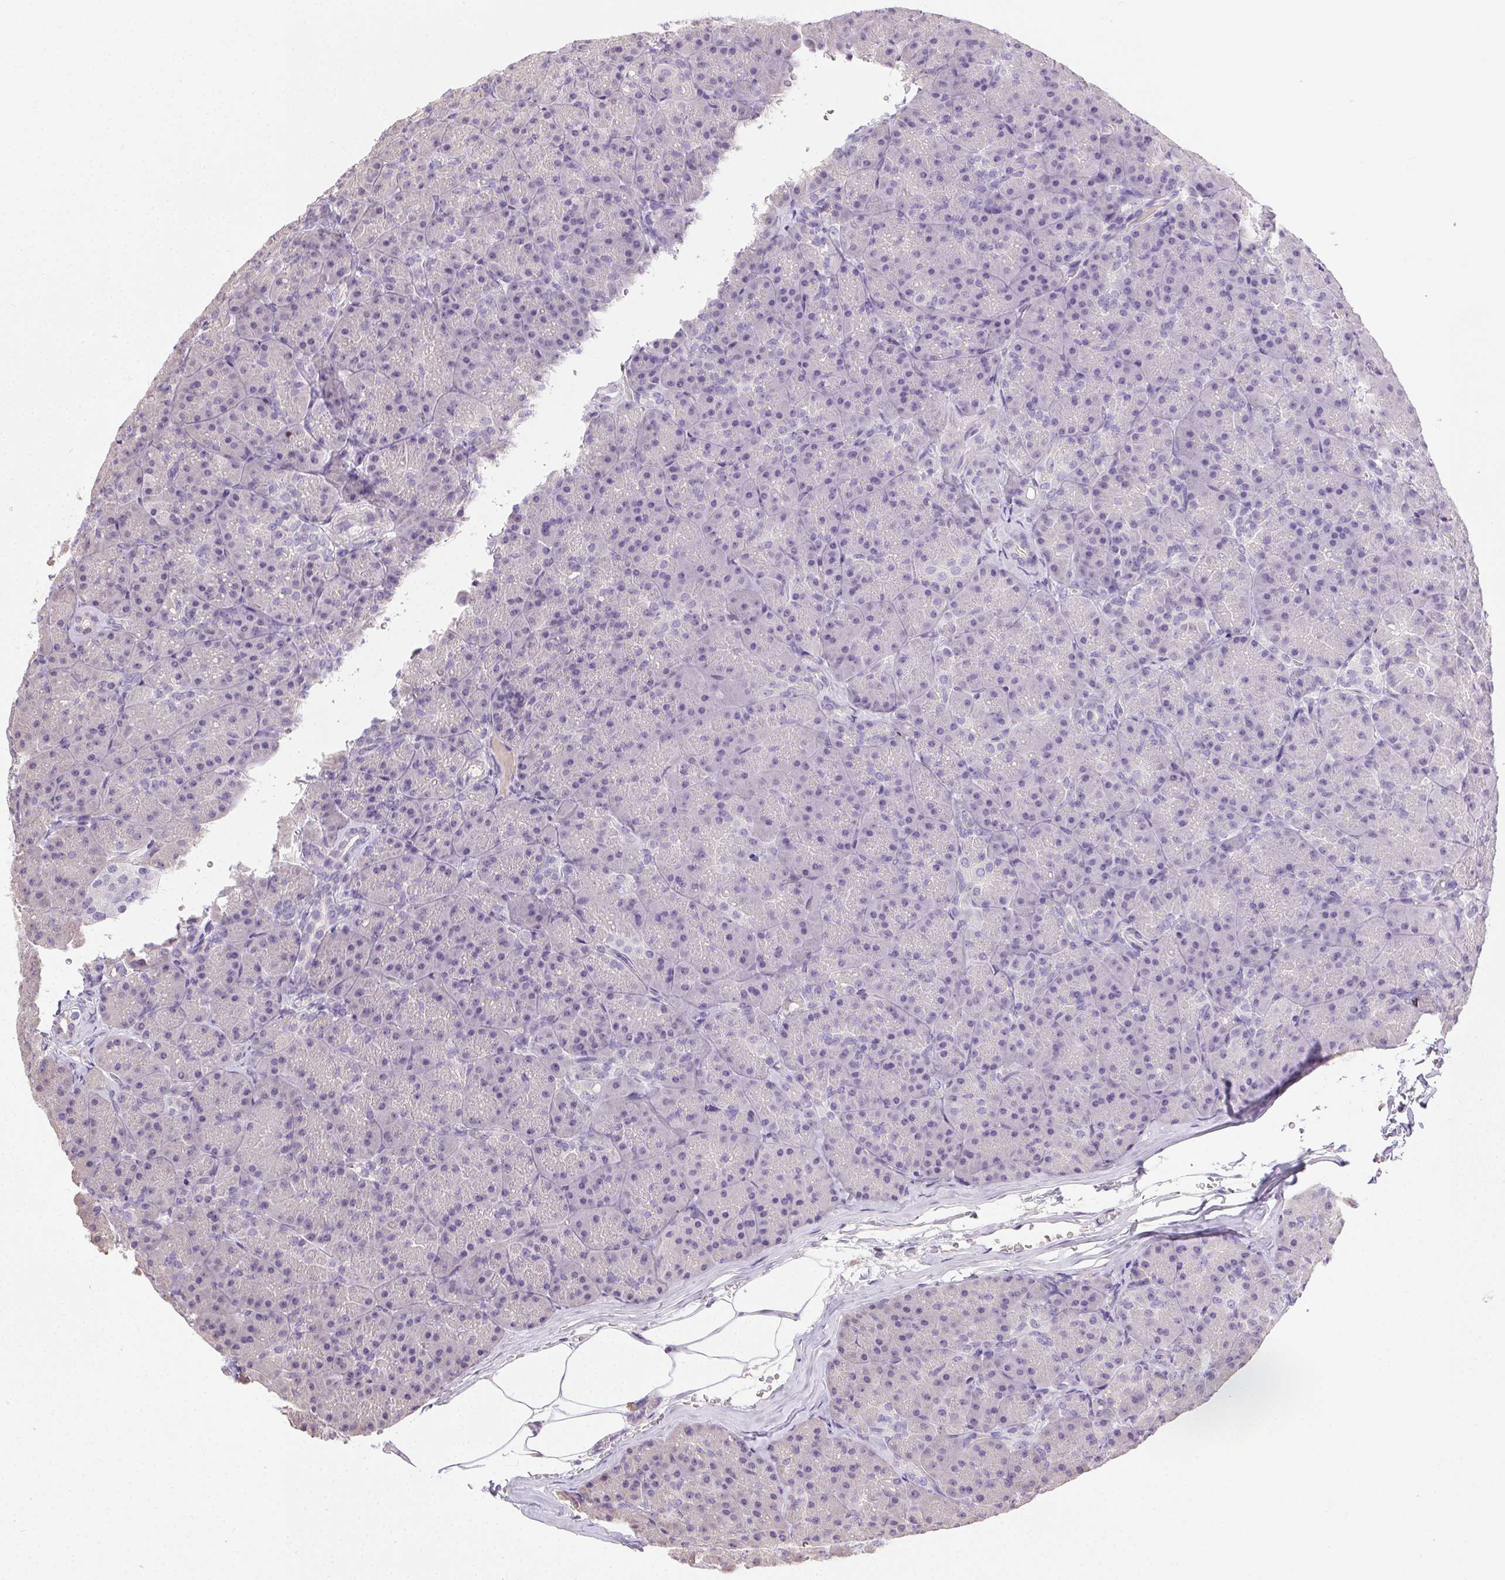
{"staining": {"intensity": "negative", "quantity": "none", "location": "none"}, "tissue": "pancreas", "cell_type": "Exocrine glandular cells", "image_type": "normal", "snomed": [{"axis": "morphology", "description": "Normal tissue, NOS"}, {"axis": "topography", "description": "Pancreas"}], "caption": "Exocrine glandular cells are negative for protein expression in normal human pancreas. (DAB (3,3'-diaminobenzidine) immunohistochemistry (IHC) with hematoxylin counter stain).", "gene": "SYCE2", "patient": {"sex": "male", "age": 57}}